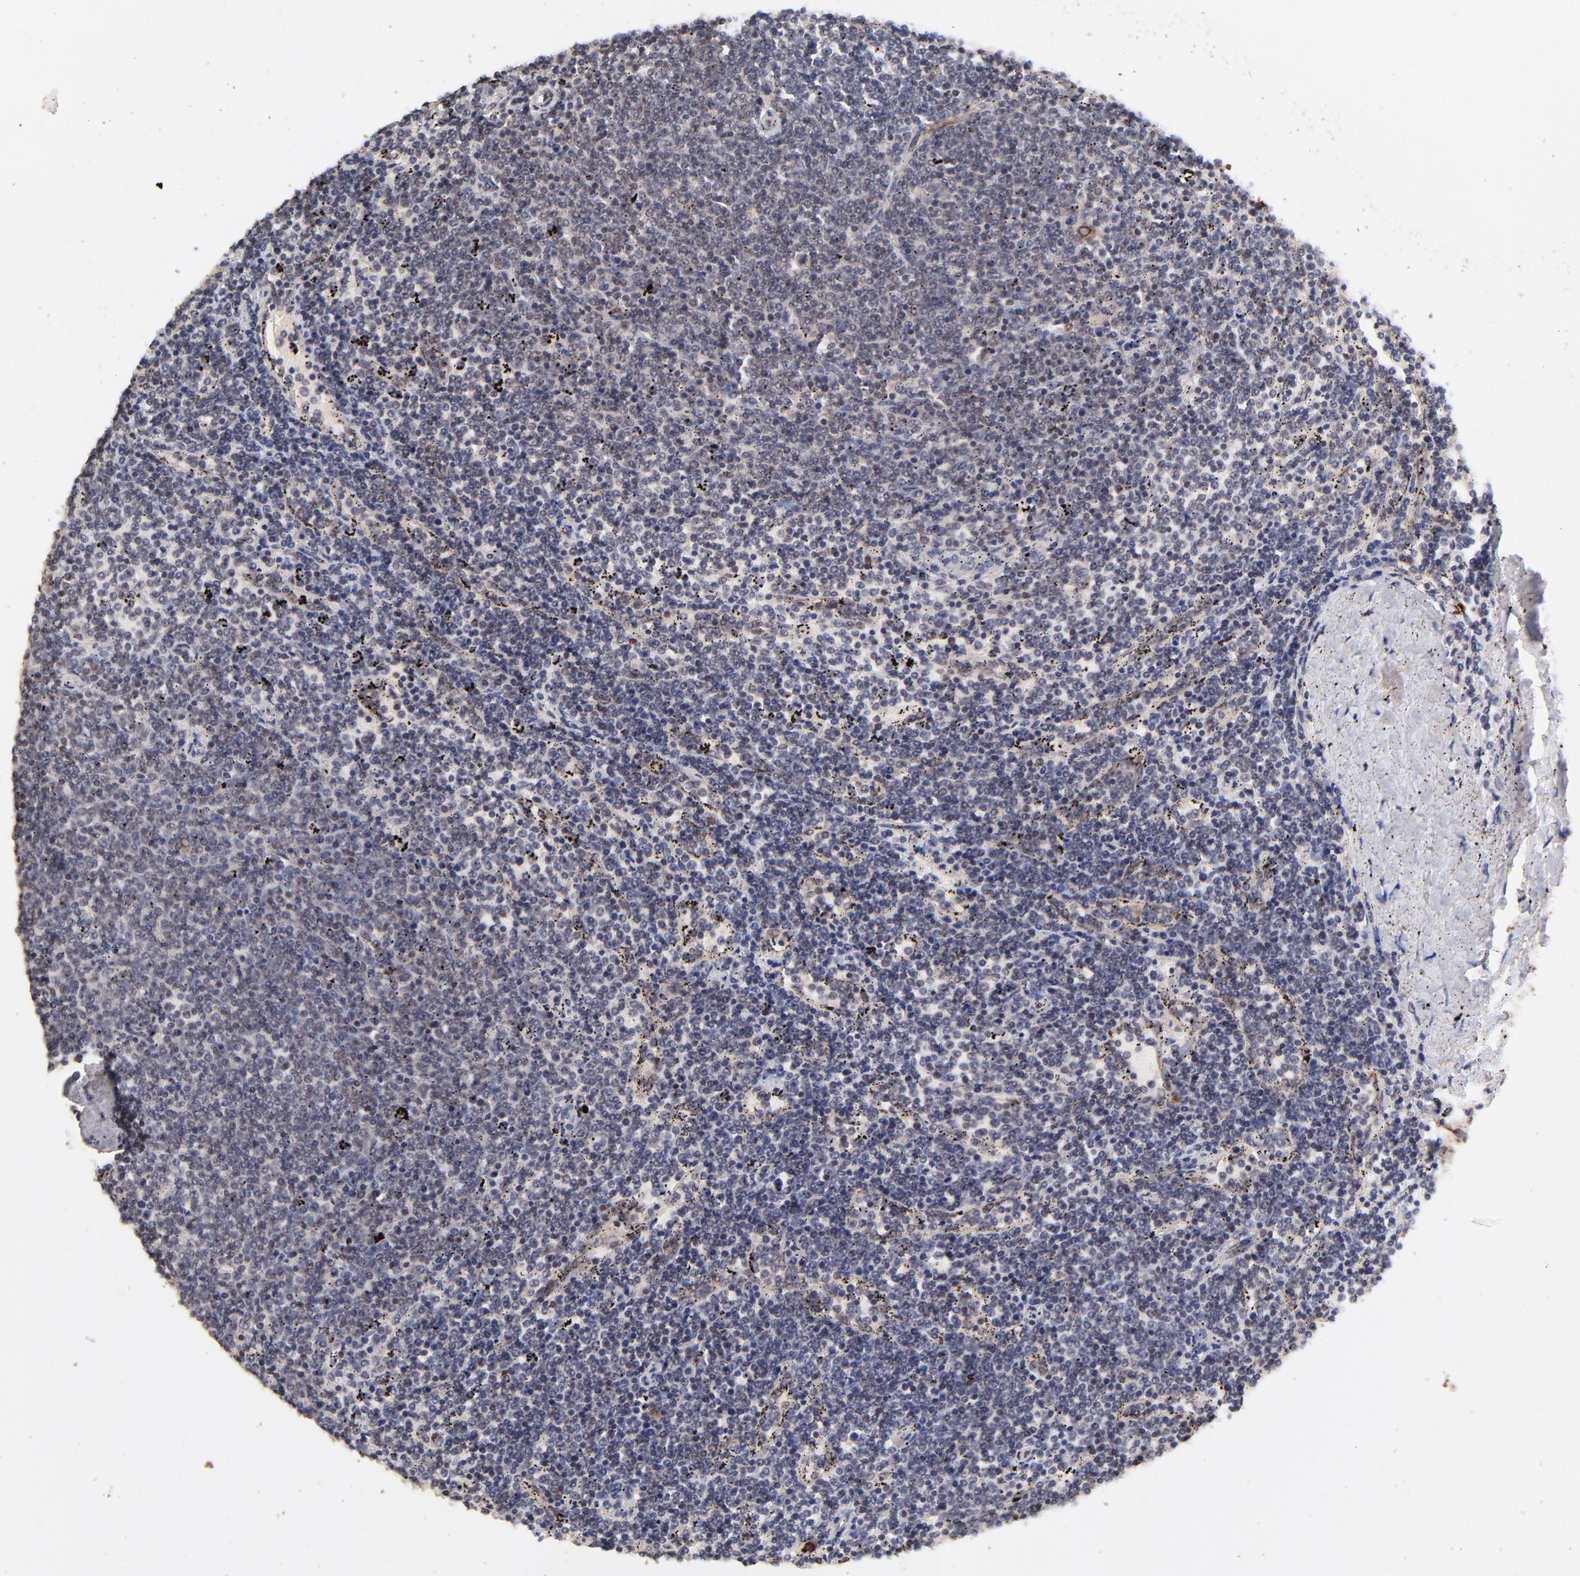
{"staining": {"intensity": "weak", "quantity": "<25%", "location": "nuclear"}, "tissue": "lymphoma", "cell_type": "Tumor cells", "image_type": "cancer", "snomed": [{"axis": "morphology", "description": "Malignant lymphoma, non-Hodgkin's type, Low grade"}, {"axis": "topography", "description": "Spleen"}], "caption": "The photomicrograph demonstrates no significant staining in tumor cells of malignant lymphoma, non-Hodgkin's type (low-grade).", "gene": "ZFP92", "patient": {"sex": "female", "age": 50}}